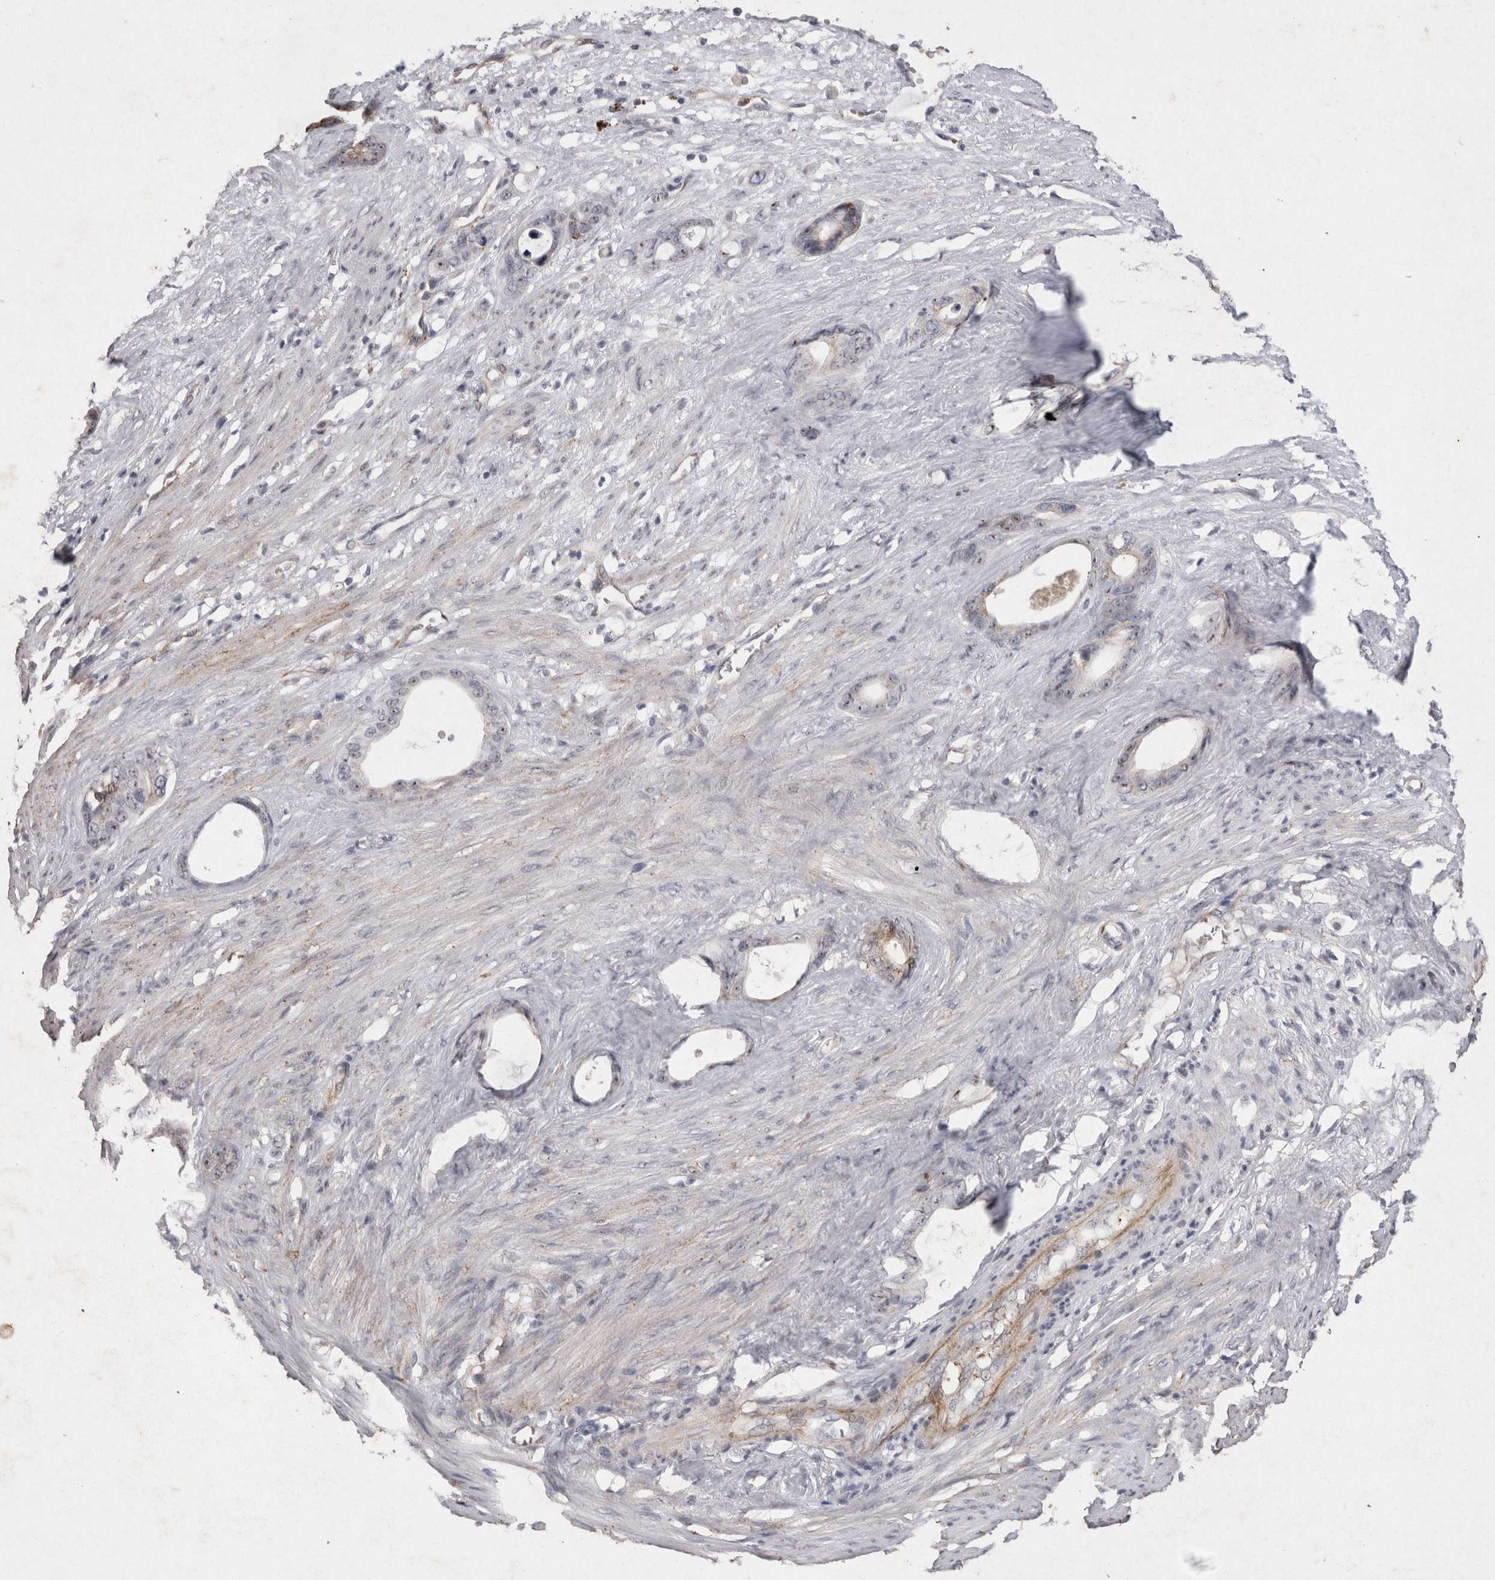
{"staining": {"intensity": "weak", "quantity": "25%-75%", "location": "nuclear"}, "tissue": "stomach cancer", "cell_type": "Tumor cells", "image_type": "cancer", "snomed": [{"axis": "morphology", "description": "Adenocarcinoma, NOS"}, {"axis": "topography", "description": "Stomach"}], "caption": "DAB immunohistochemical staining of human stomach cancer exhibits weak nuclear protein staining in approximately 25%-75% of tumor cells.", "gene": "STK11", "patient": {"sex": "female", "age": 75}}